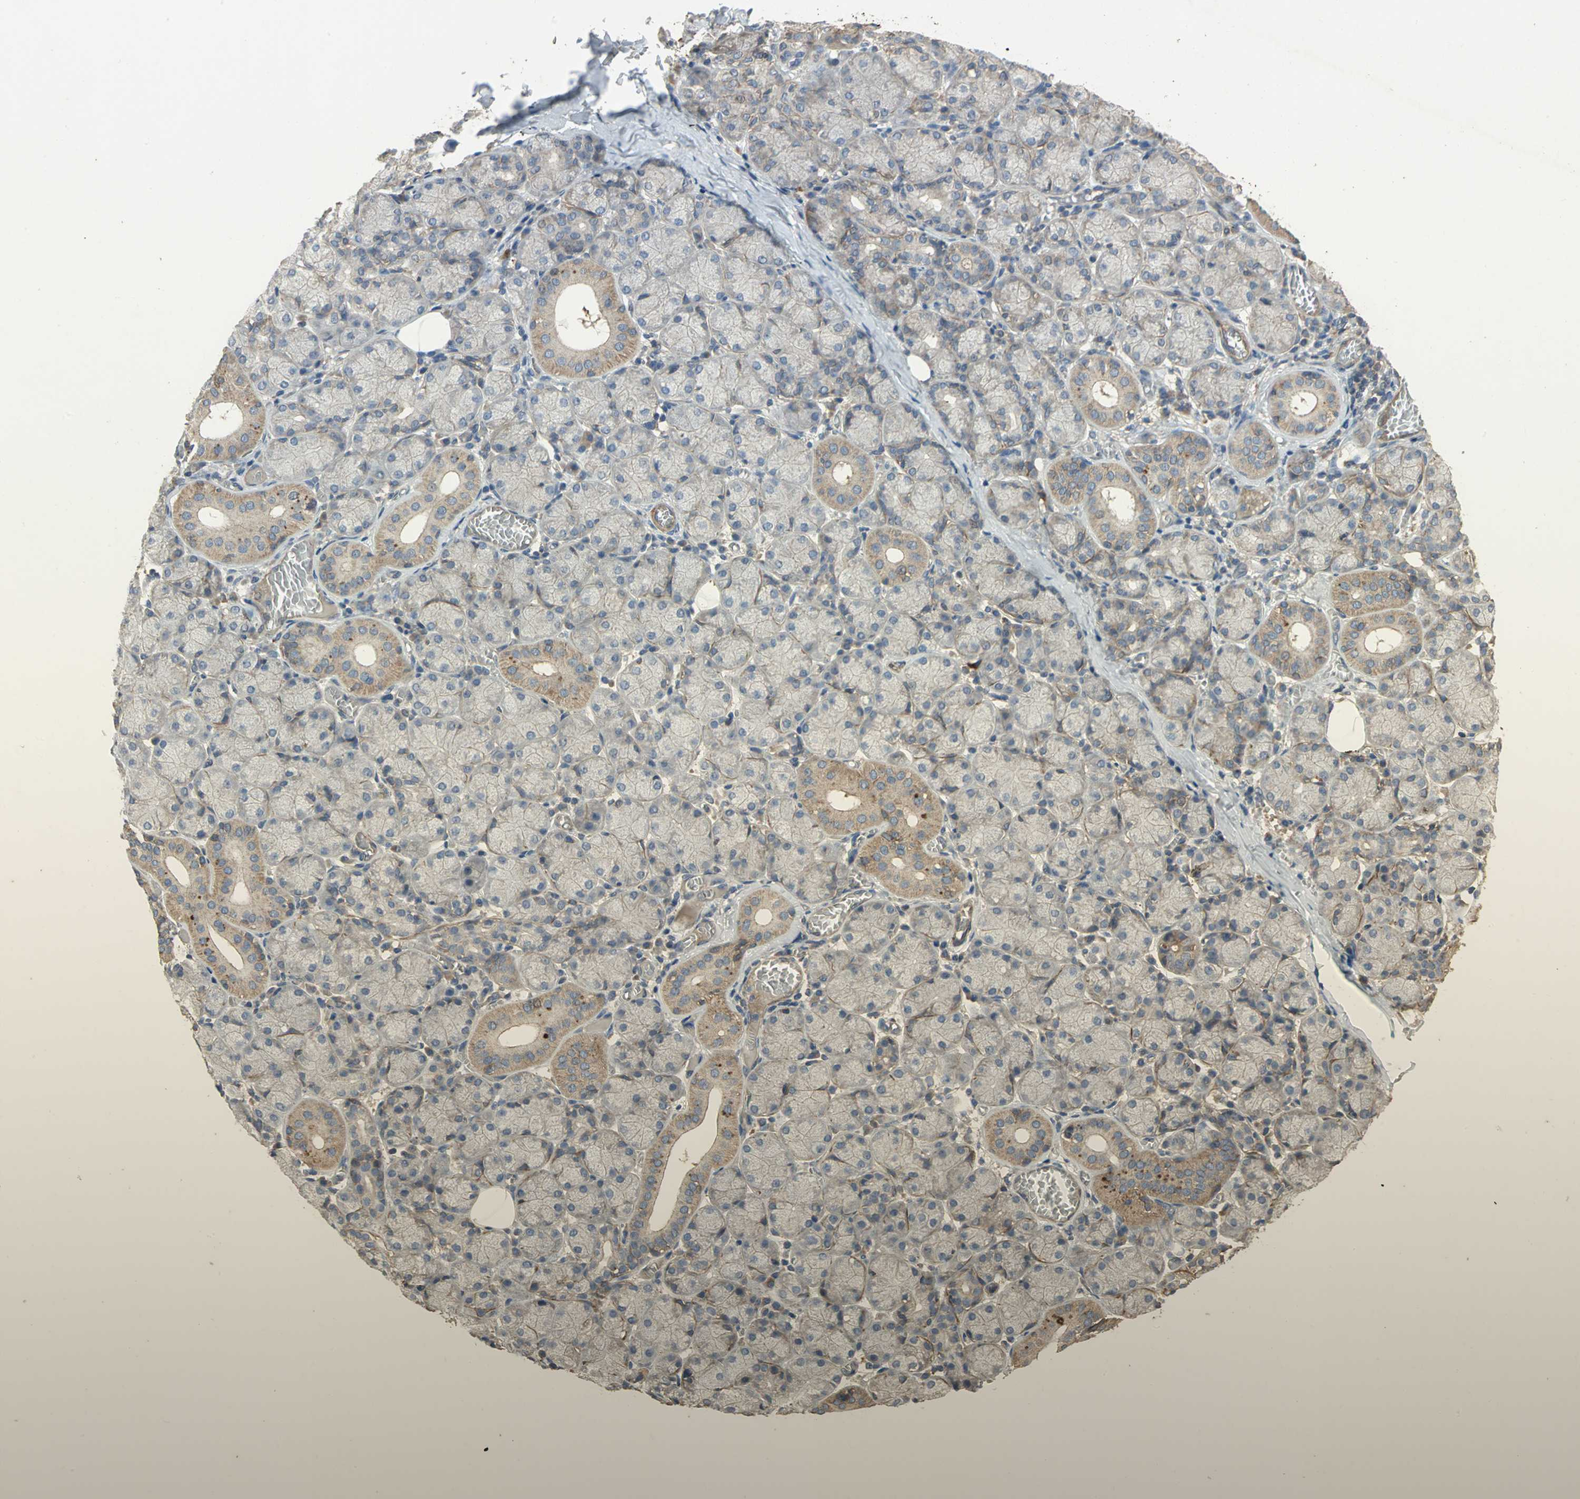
{"staining": {"intensity": "weak", "quantity": ">75%", "location": "cytoplasmic/membranous"}, "tissue": "salivary gland", "cell_type": "Glandular cells", "image_type": "normal", "snomed": [{"axis": "morphology", "description": "Normal tissue, NOS"}, {"axis": "topography", "description": "Salivary gland"}], "caption": "Immunohistochemical staining of normal salivary gland shows >75% levels of weak cytoplasmic/membranous protein staining in approximately >75% of glandular cells.", "gene": "MET", "patient": {"sex": "female", "age": 24}}